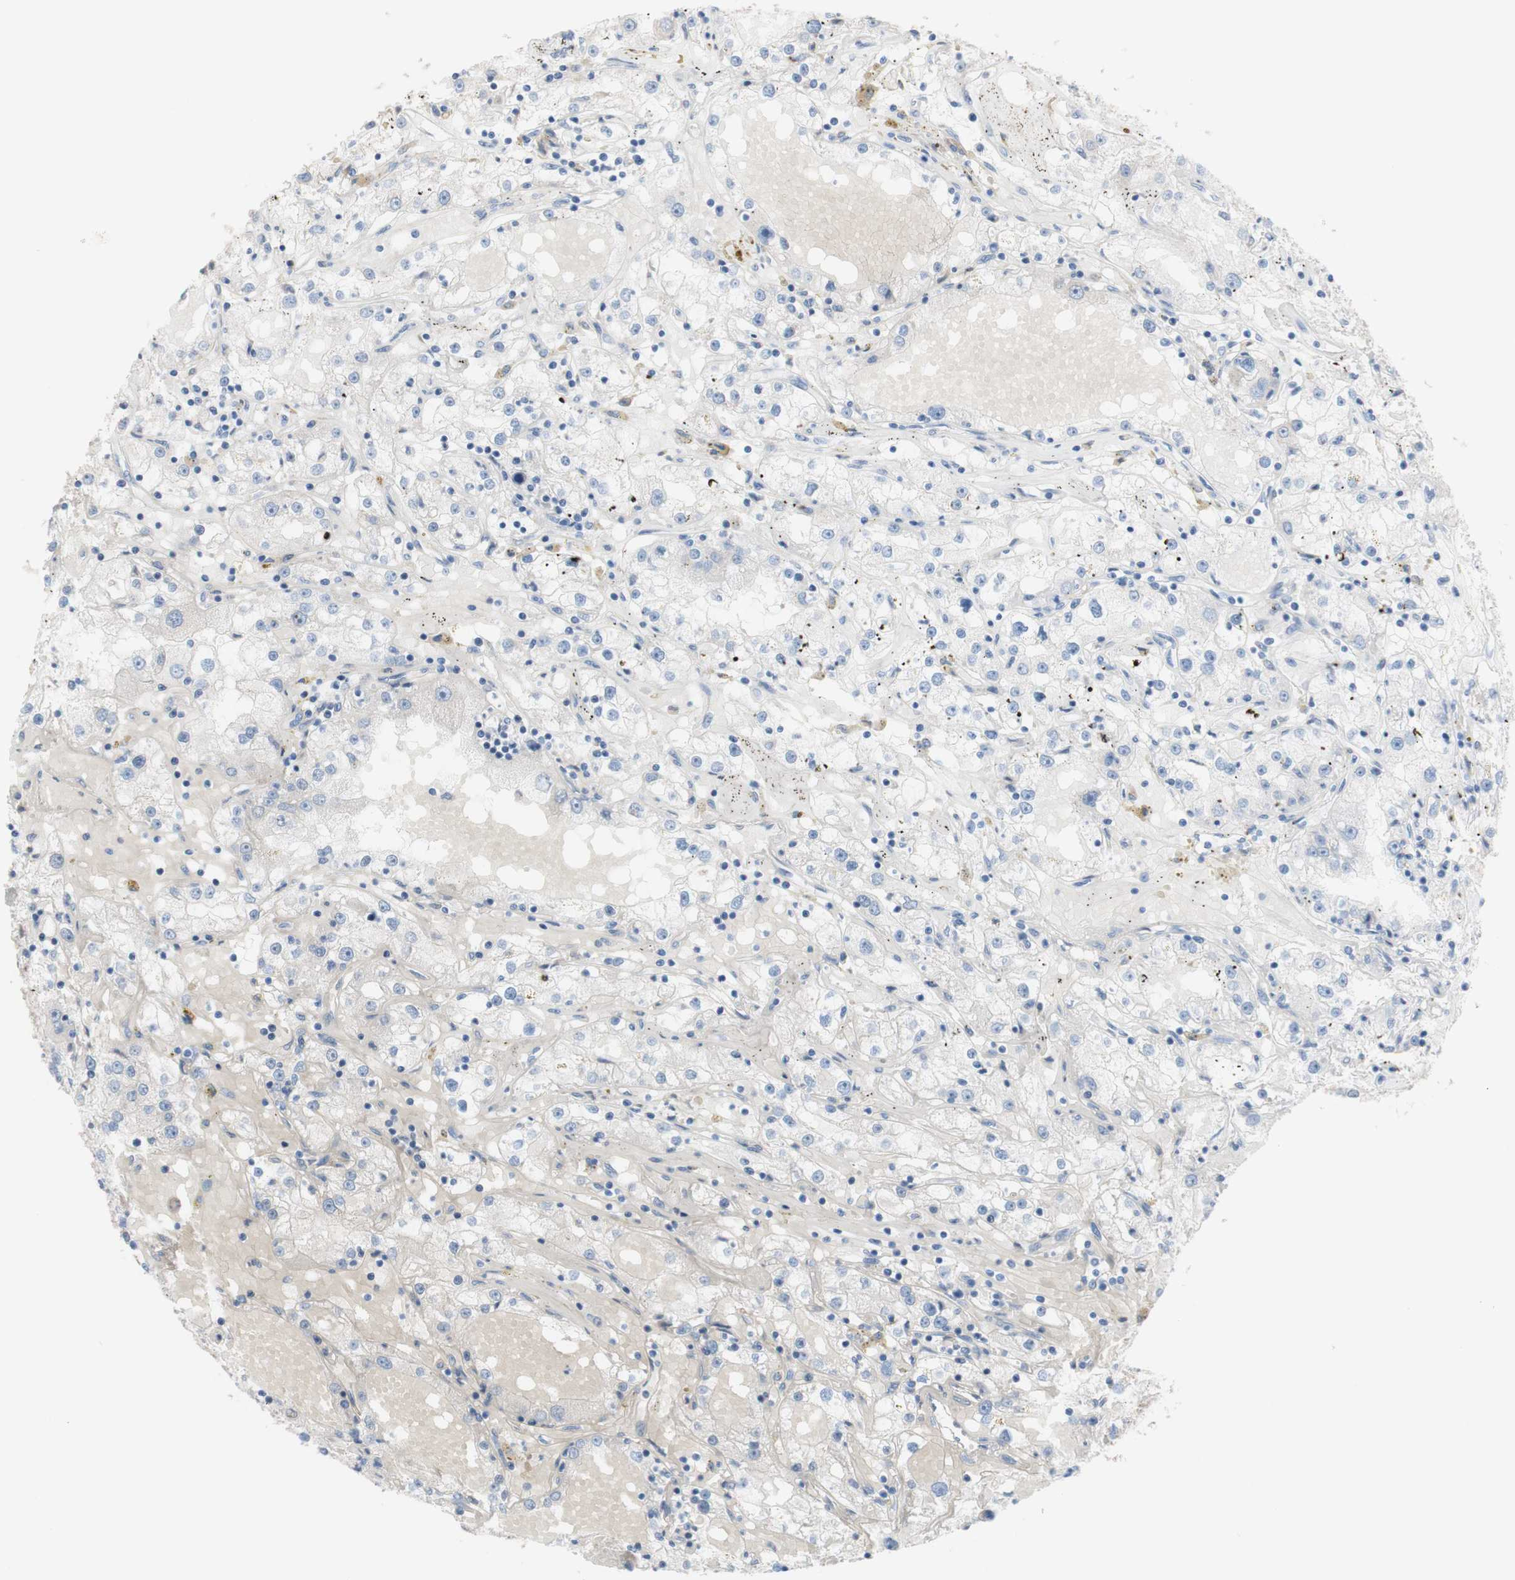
{"staining": {"intensity": "negative", "quantity": "none", "location": "none"}, "tissue": "renal cancer", "cell_type": "Tumor cells", "image_type": "cancer", "snomed": [{"axis": "morphology", "description": "Adenocarcinoma, NOS"}, {"axis": "topography", "description": "Kidney"}], "caption": "The micrograph reveals no staining of tumor cells in adenocarcinoma (renal).", "gene": "AGPAT5", "patient": {"sex": "male", "age": 56}}